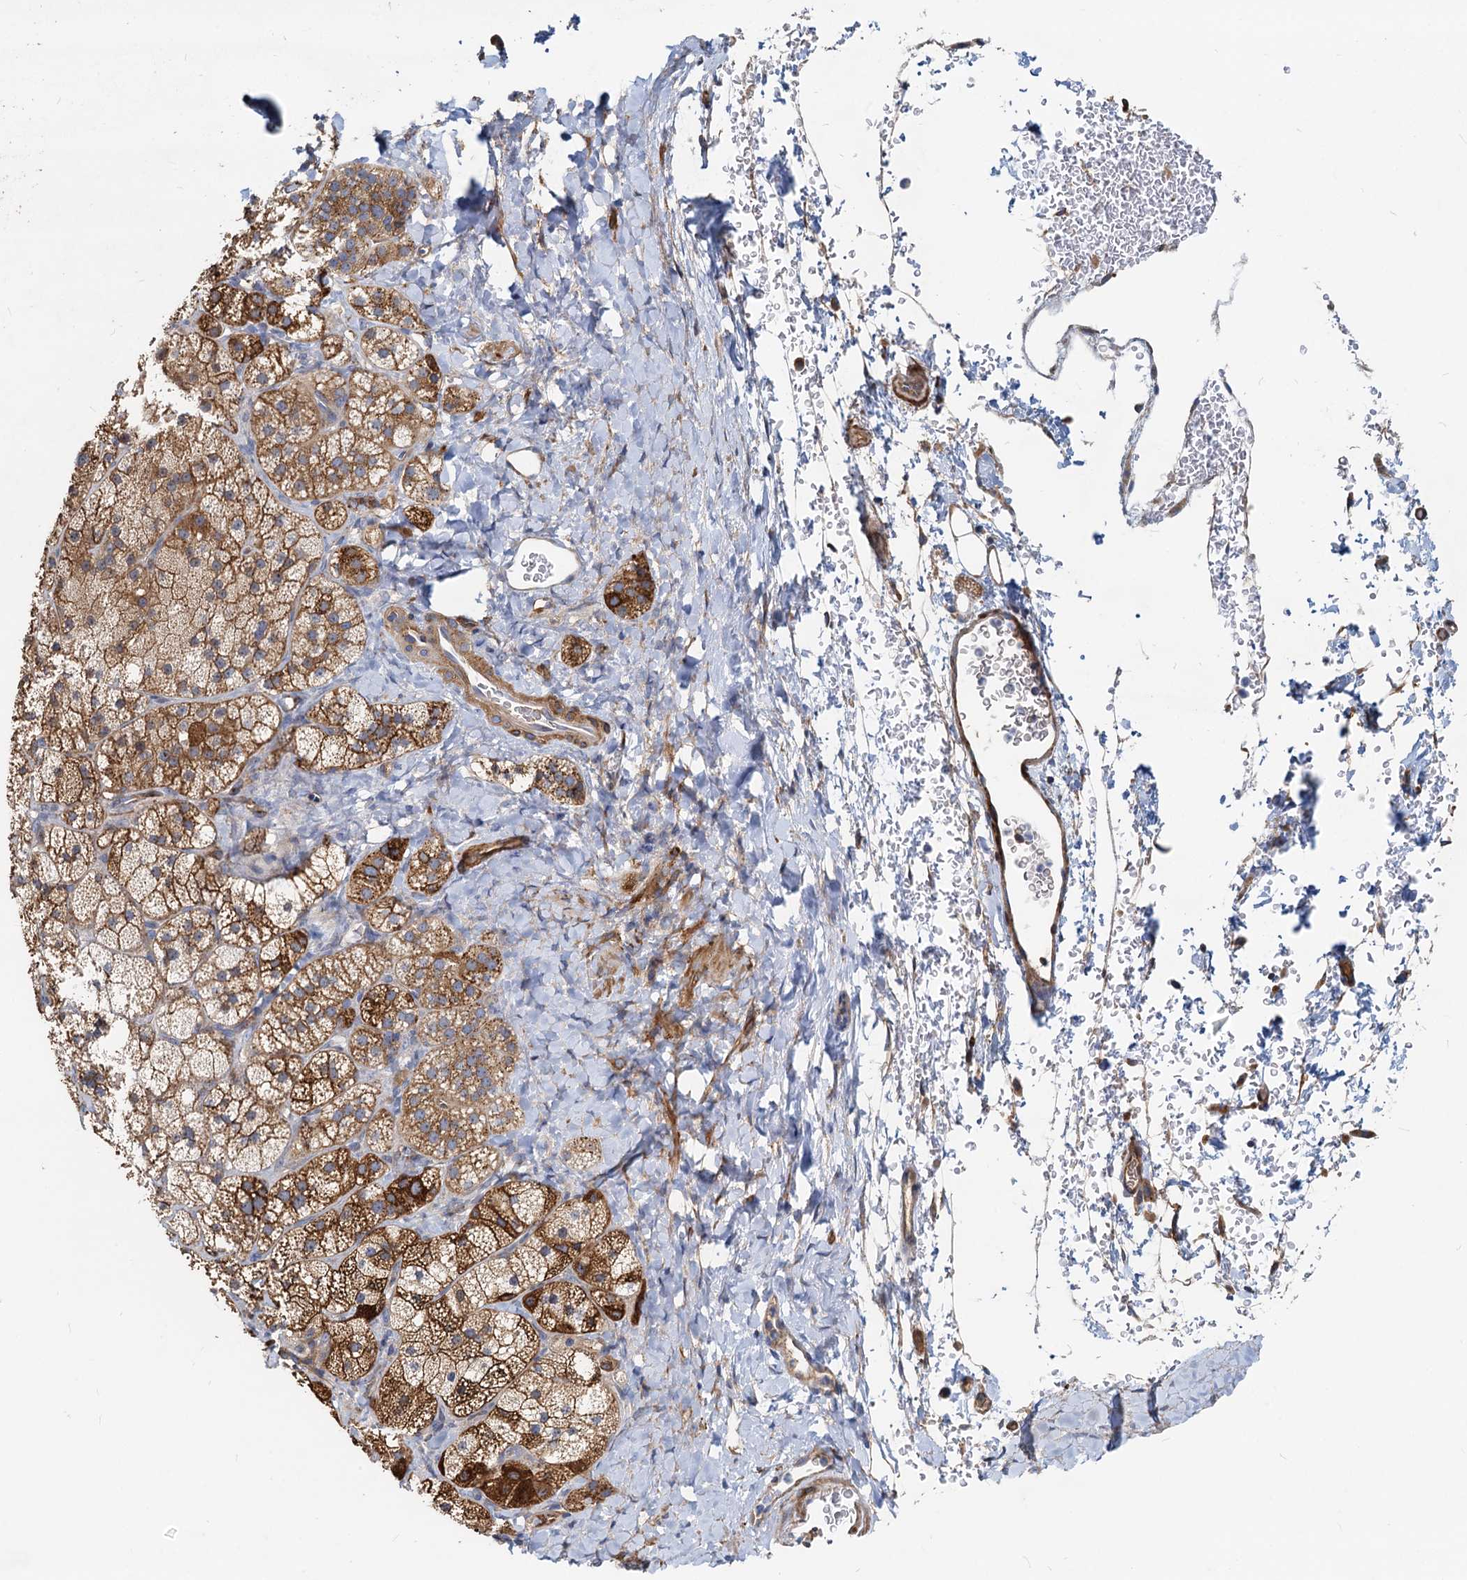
{"staining": {"intensity": "moderate", "quantity": ">75%", "location": "cytoplasmic/membranous"}, "tissue": "adrenal gland", "cell_type": "Glandular cells", "image_type": "normal", "snomed": [{"axis": "morphology", "description": "Normal tissue, NOS"}, {"axis": "topography", "description": "Adrenal gland"}], "caption": "A brown stain highlights moderate cytoplasmic/membranous expression of a protein in glandular cells of normal human adrenal gland. The staining is performed using DAB (3,3'-diaminobenzidine) brown chromogen to label protein expression. The nuclei are counter-stained blue using hematoxylin.", "gene": "LNX2", "patient": {"sex": "male", "age": 61}}